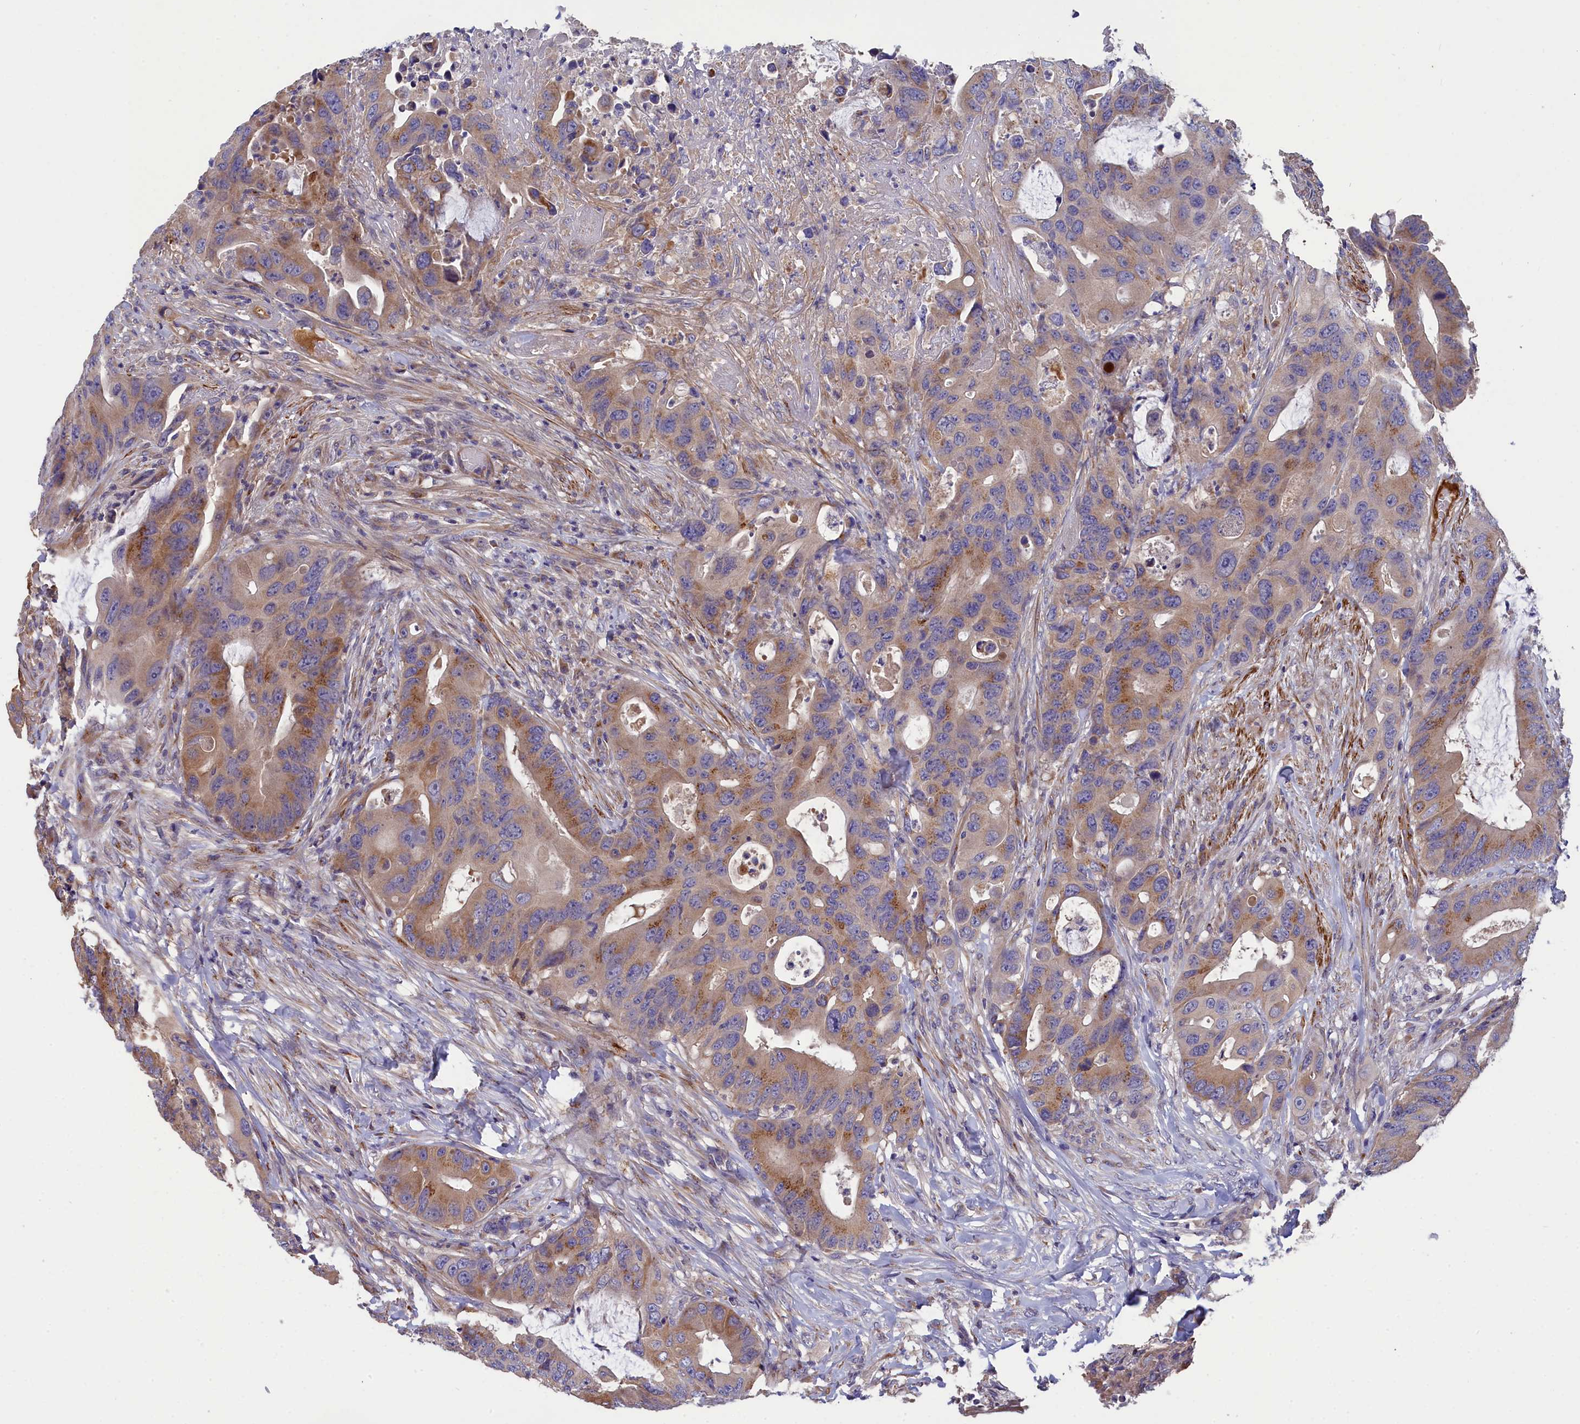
{"staining": {"intensity": "moderate", "quantity": ">75%", "location": "cytoplasmic/membranous"}, "tissue": "colorectal cancer", "cell_type": "Tumor cells", "image_type": "cancer", "snomed": [{"axis": "morphology", "description": "Adenocarcinoma, NOS"}, {"axis": "topography", "description": "Colon"}], "caption": "Adenocarcinoma (colorectal) stained with a brown dye displays moderate cytoplasmic/membranous positive expression in about >75% of tumor cells.", "gene": "TUBGCP4", "patient": {"sex": "male", "age": 71}}